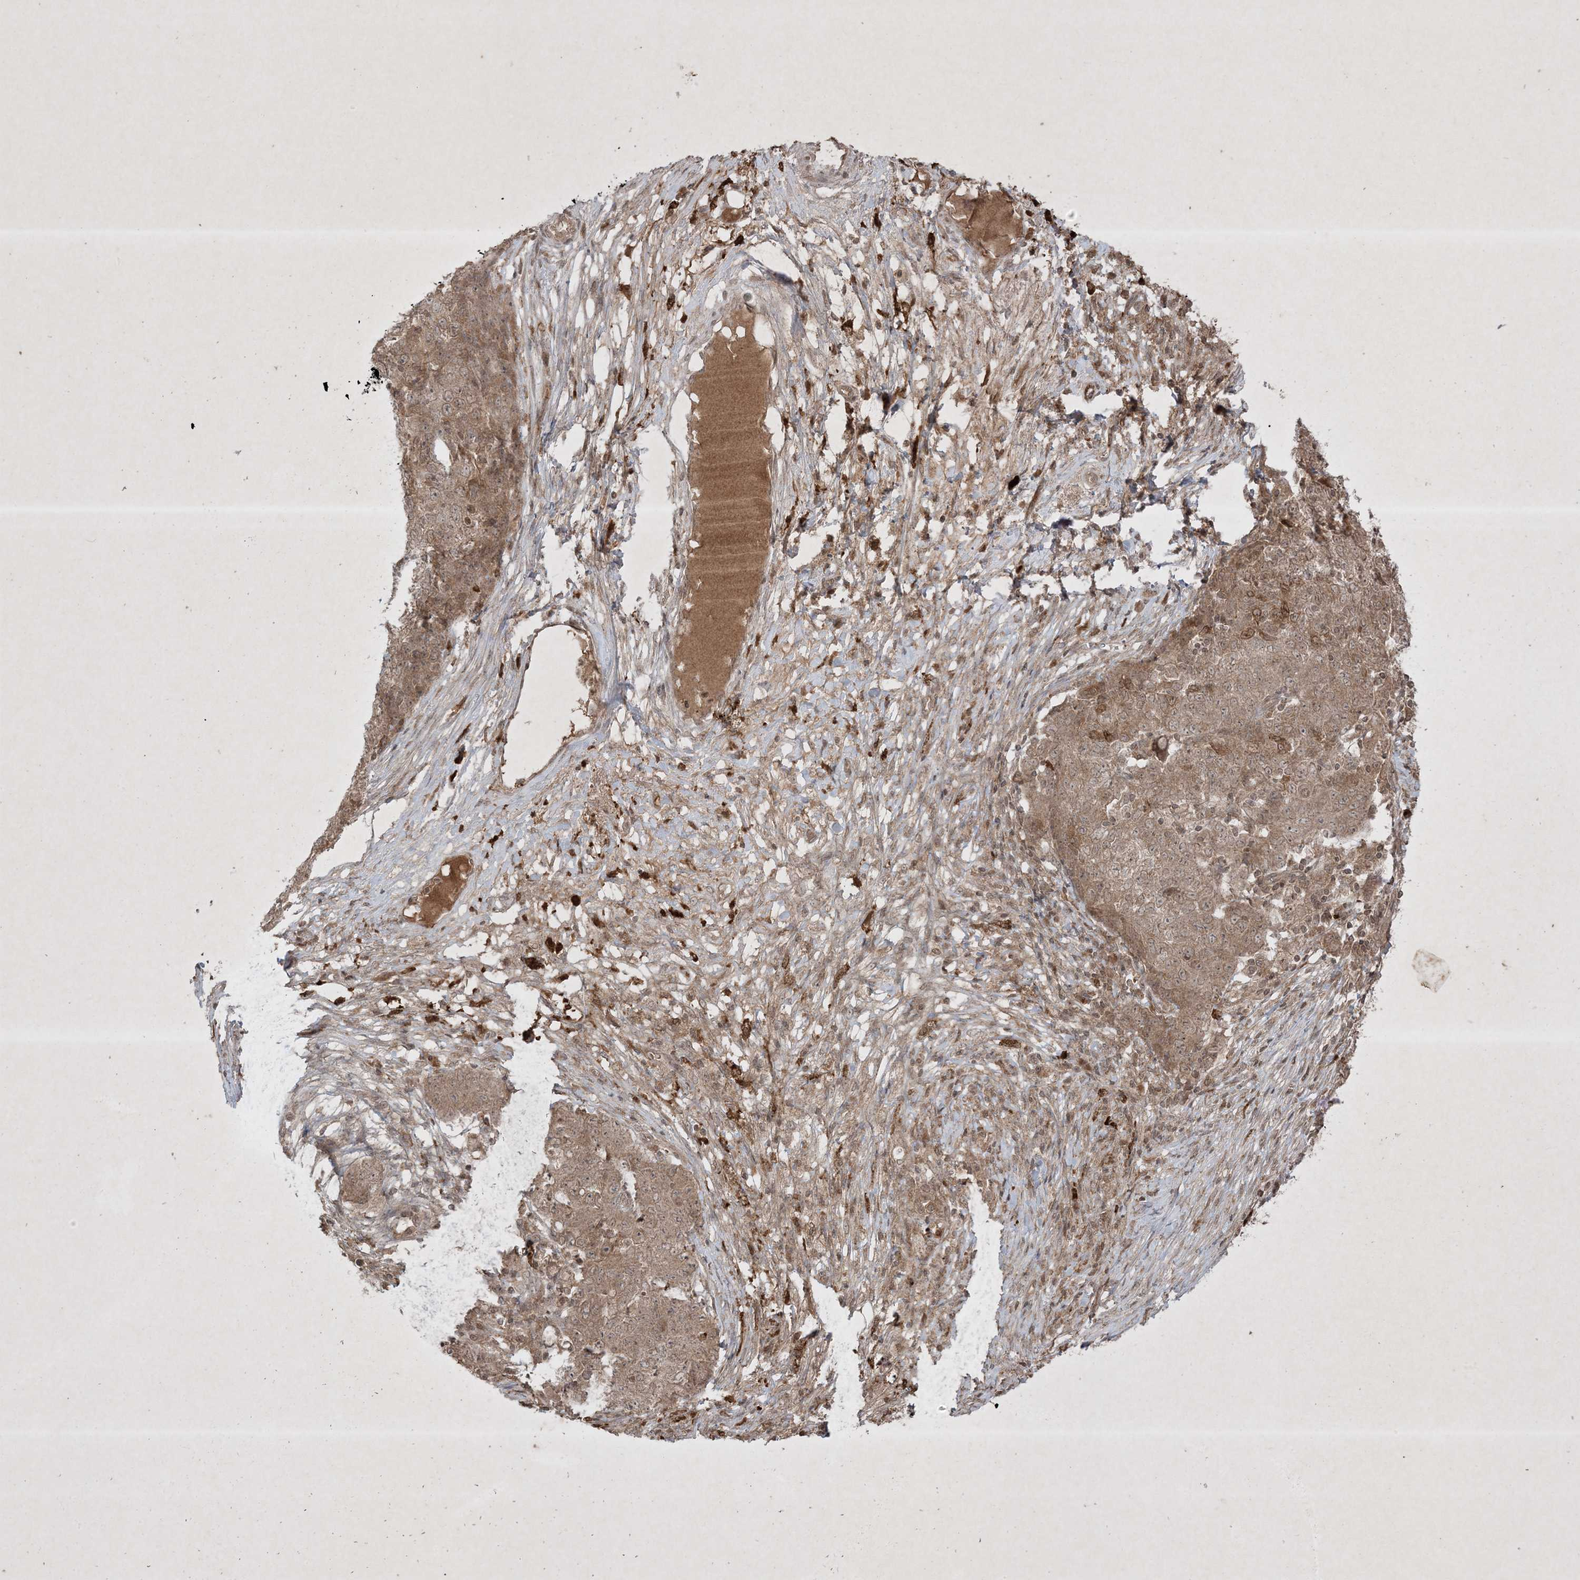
{"staining": {"intensity": "weak", "quantity": ">75%", "location": "cytoplasmic/membranous,nuclear"}, "tissue": "ovarian cancer", "cell_type": "Tumor cells", "image_type": "cancer", "snomed": [{"axis": "morphology", "description": "Carcinoma, endometroid"}, {"axis": "topography", "description": "Ovary"}], "caption": "Protein expression analysis of endometroid carcinoma (ovarian) displays weak cytoplasmic/membranous and nuclear positivity in about >75% of tumor cells.", "gene": "PTK6", "patient": {"sex": "female", "age": 42}}